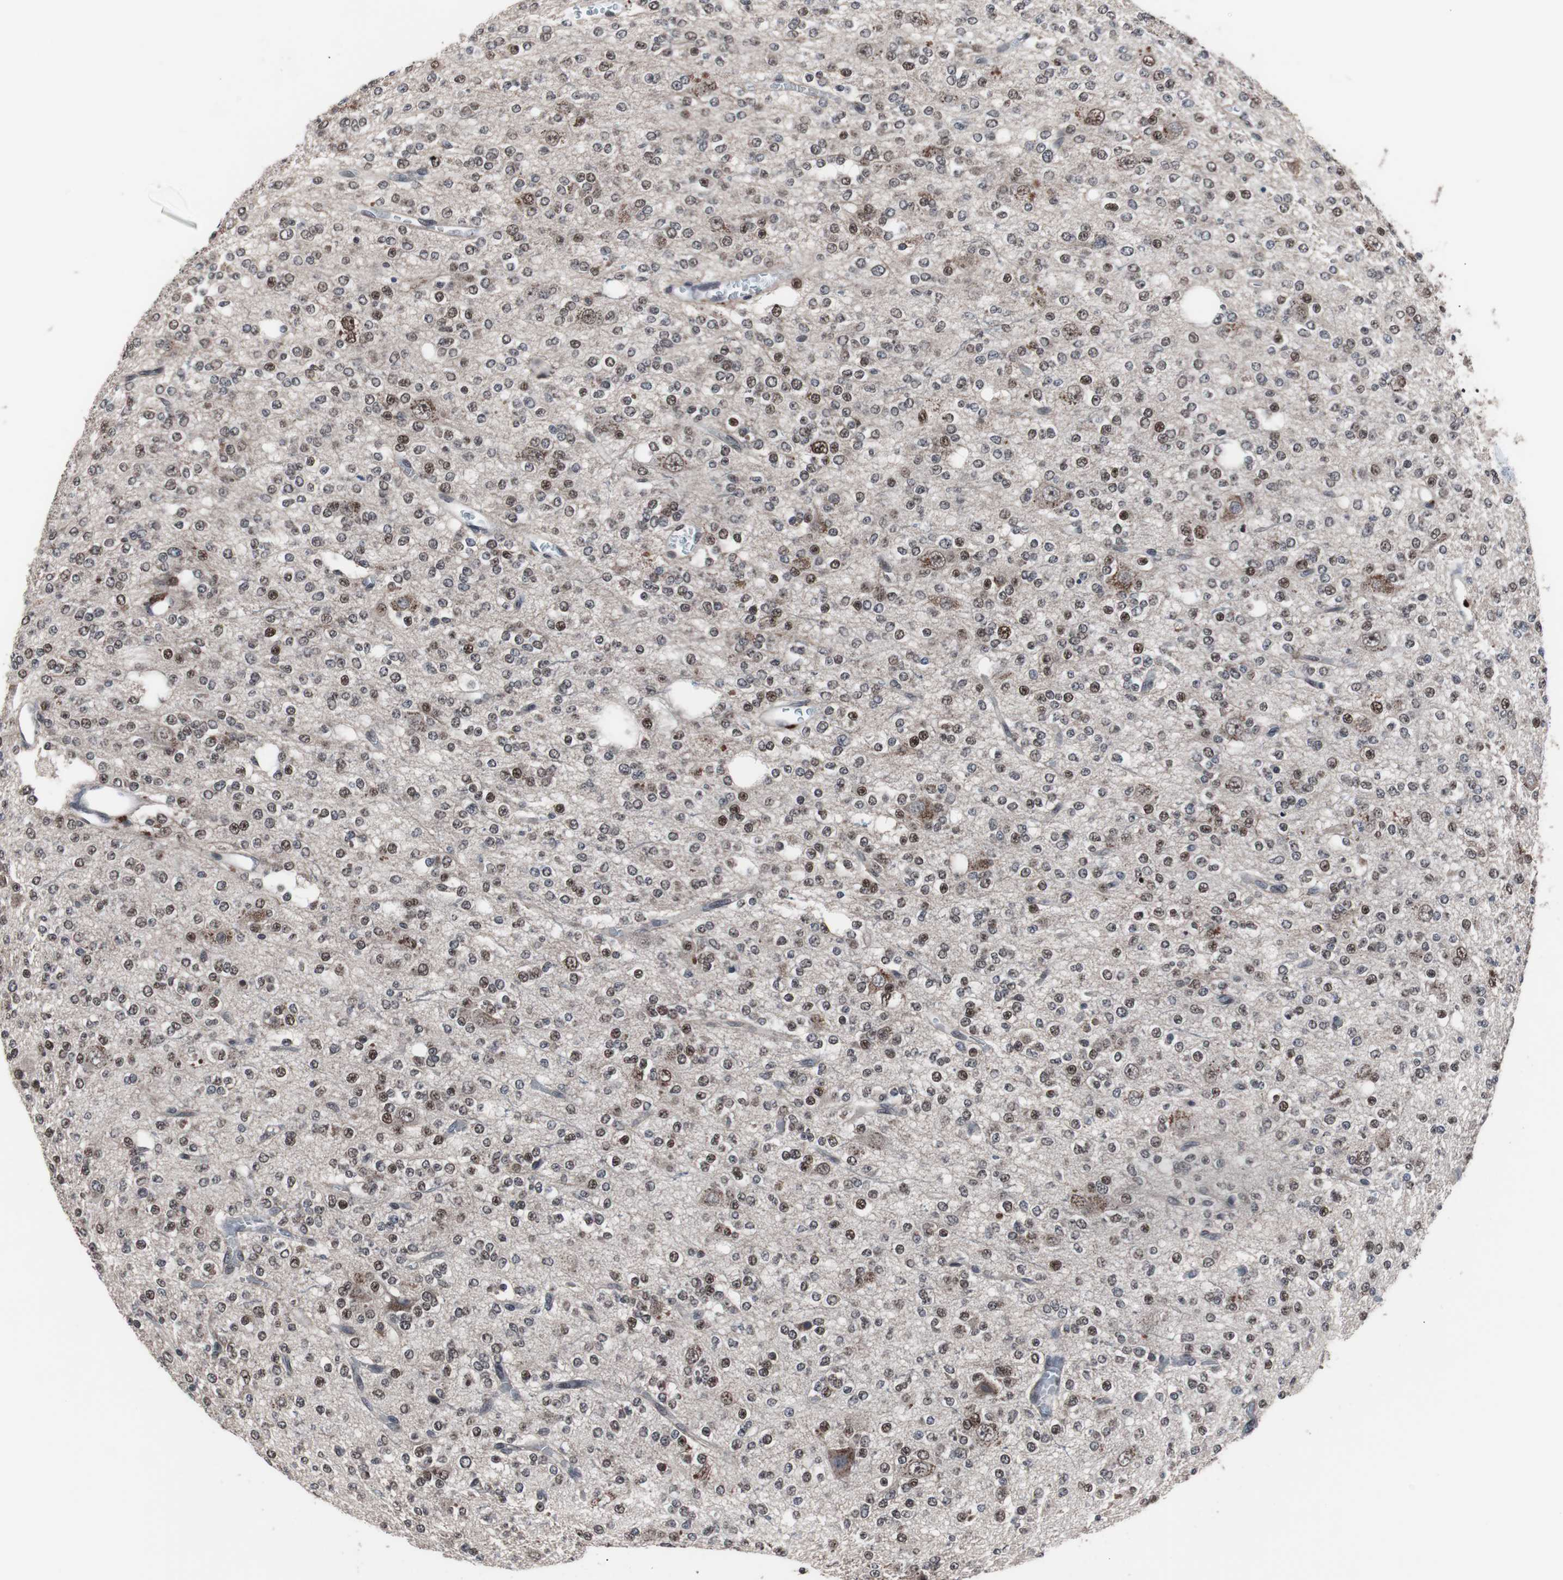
{"staining": {"intensity": "moderate", "quantity": "<25%", "location": "nuclear"}, "tissue": "glioma", "cell_type": "Tumor cells", "image_type": "cancer", "snomed": [{"axis": "morphology", "description": "Glioma, malignant, Low grade"}, {"axis": "topography", "description": "Brain"}], "caption": "Brown immunohistochemical staining in glioma demonstrates moderate nuclear positivity in approximately <25% of tumor cells.", "gene": "GTF2F2", "patient": {"sex": "male", "age": 38}}